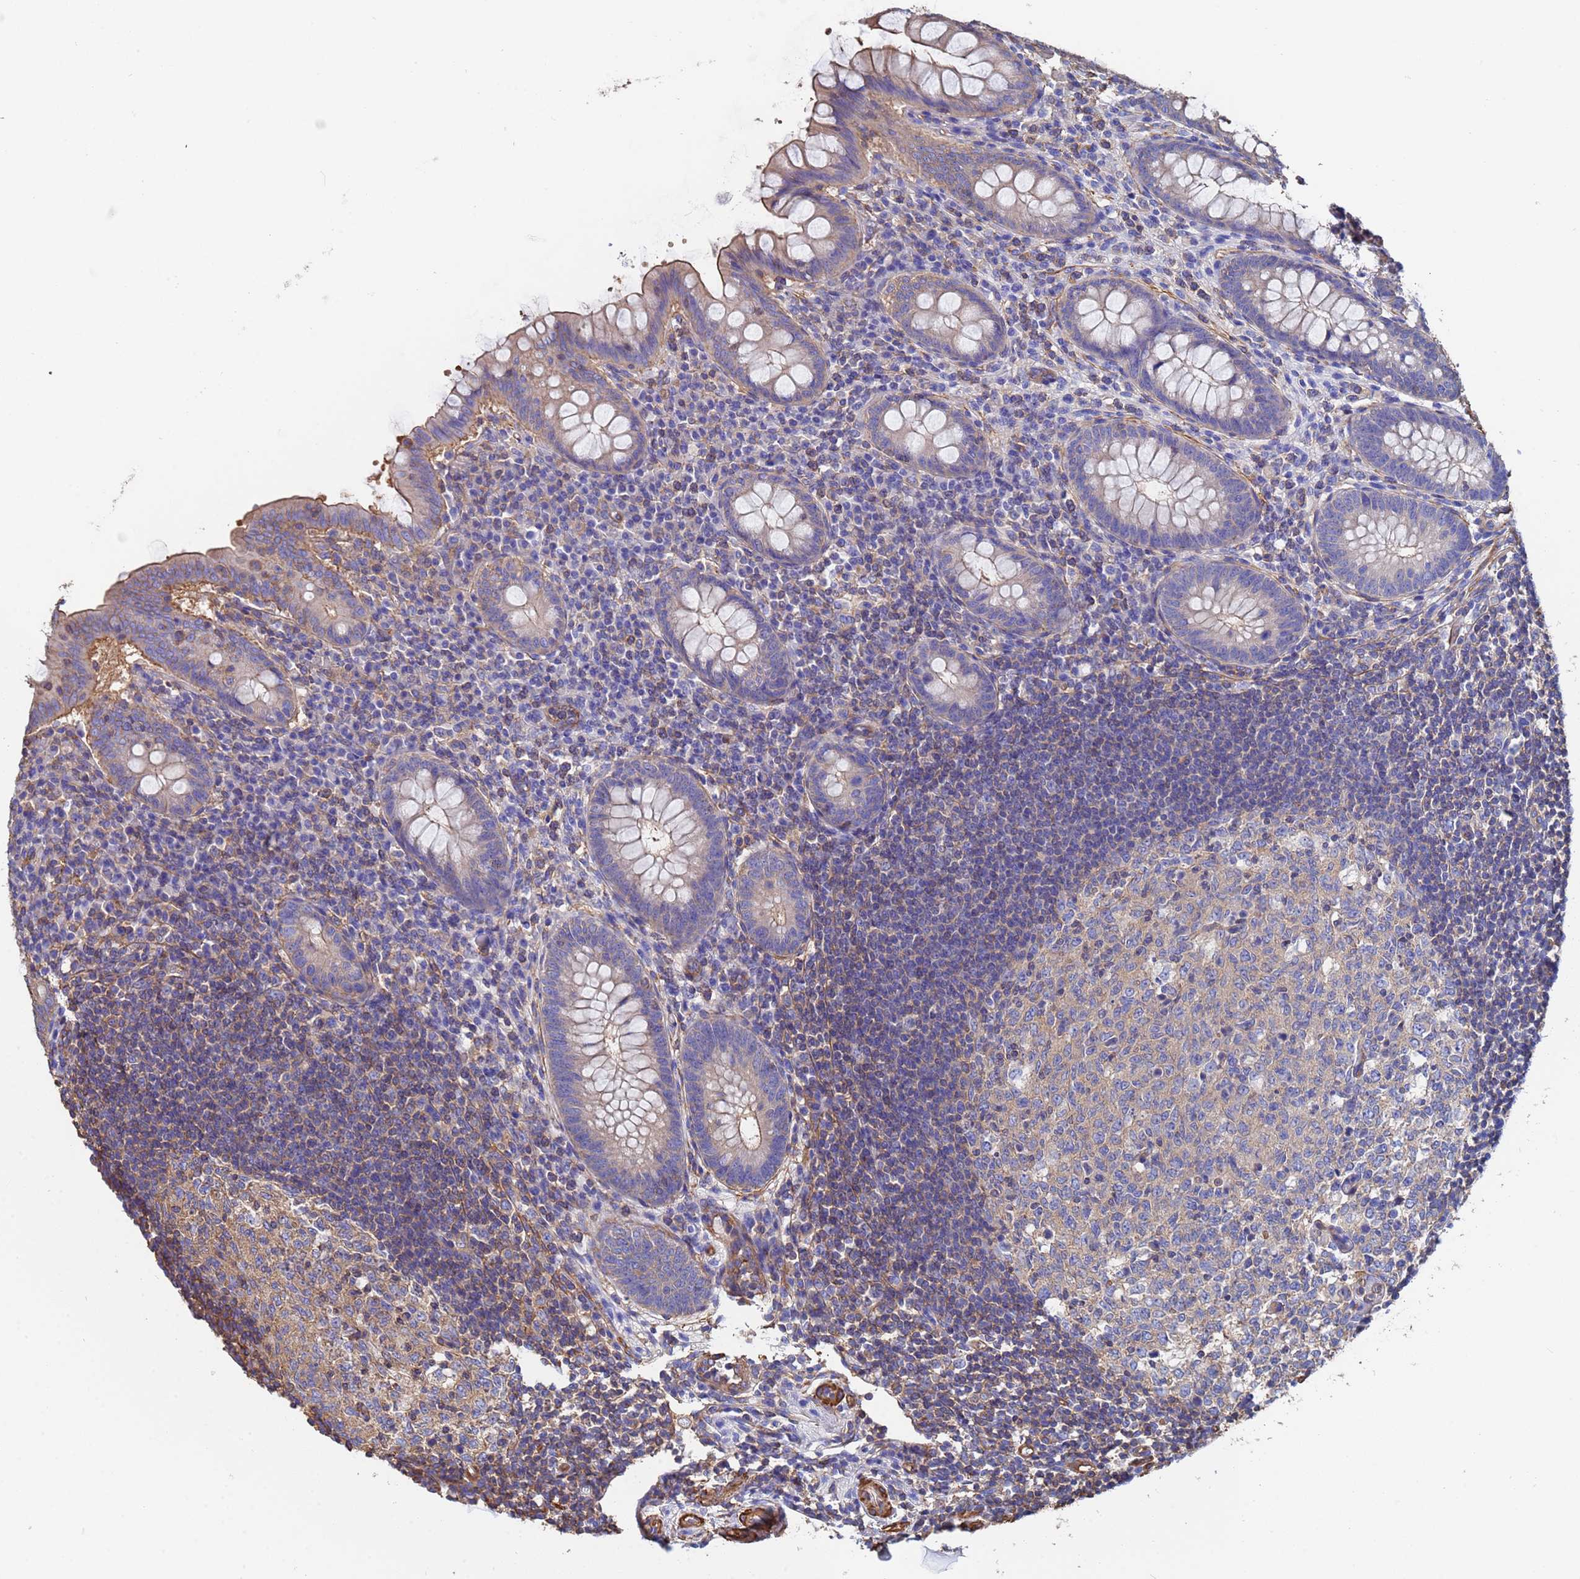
{"staining": {"intensity": "weak", "quantity": "25%-75%", "location": "cytoplasmic/membranous"}, "tissue": "appendix", "cell_type": "Glandular cells", "image_type": "normal", "snomed": [{"axis": "morphology", "description": "Normal tissue, NOS"}, {"axis": "topography", "description": "Appendix"}], "caption": "Immunohistochemical staining of normal appendix shows weak cytoplasmic/membranous protein staining in about 25%-75% of glandular cells. The protein of interest is shown in brown color, while the nuclei are stained blue.", "gene": "MYL12A", "patient": {"sex": "female", "age": 33}}